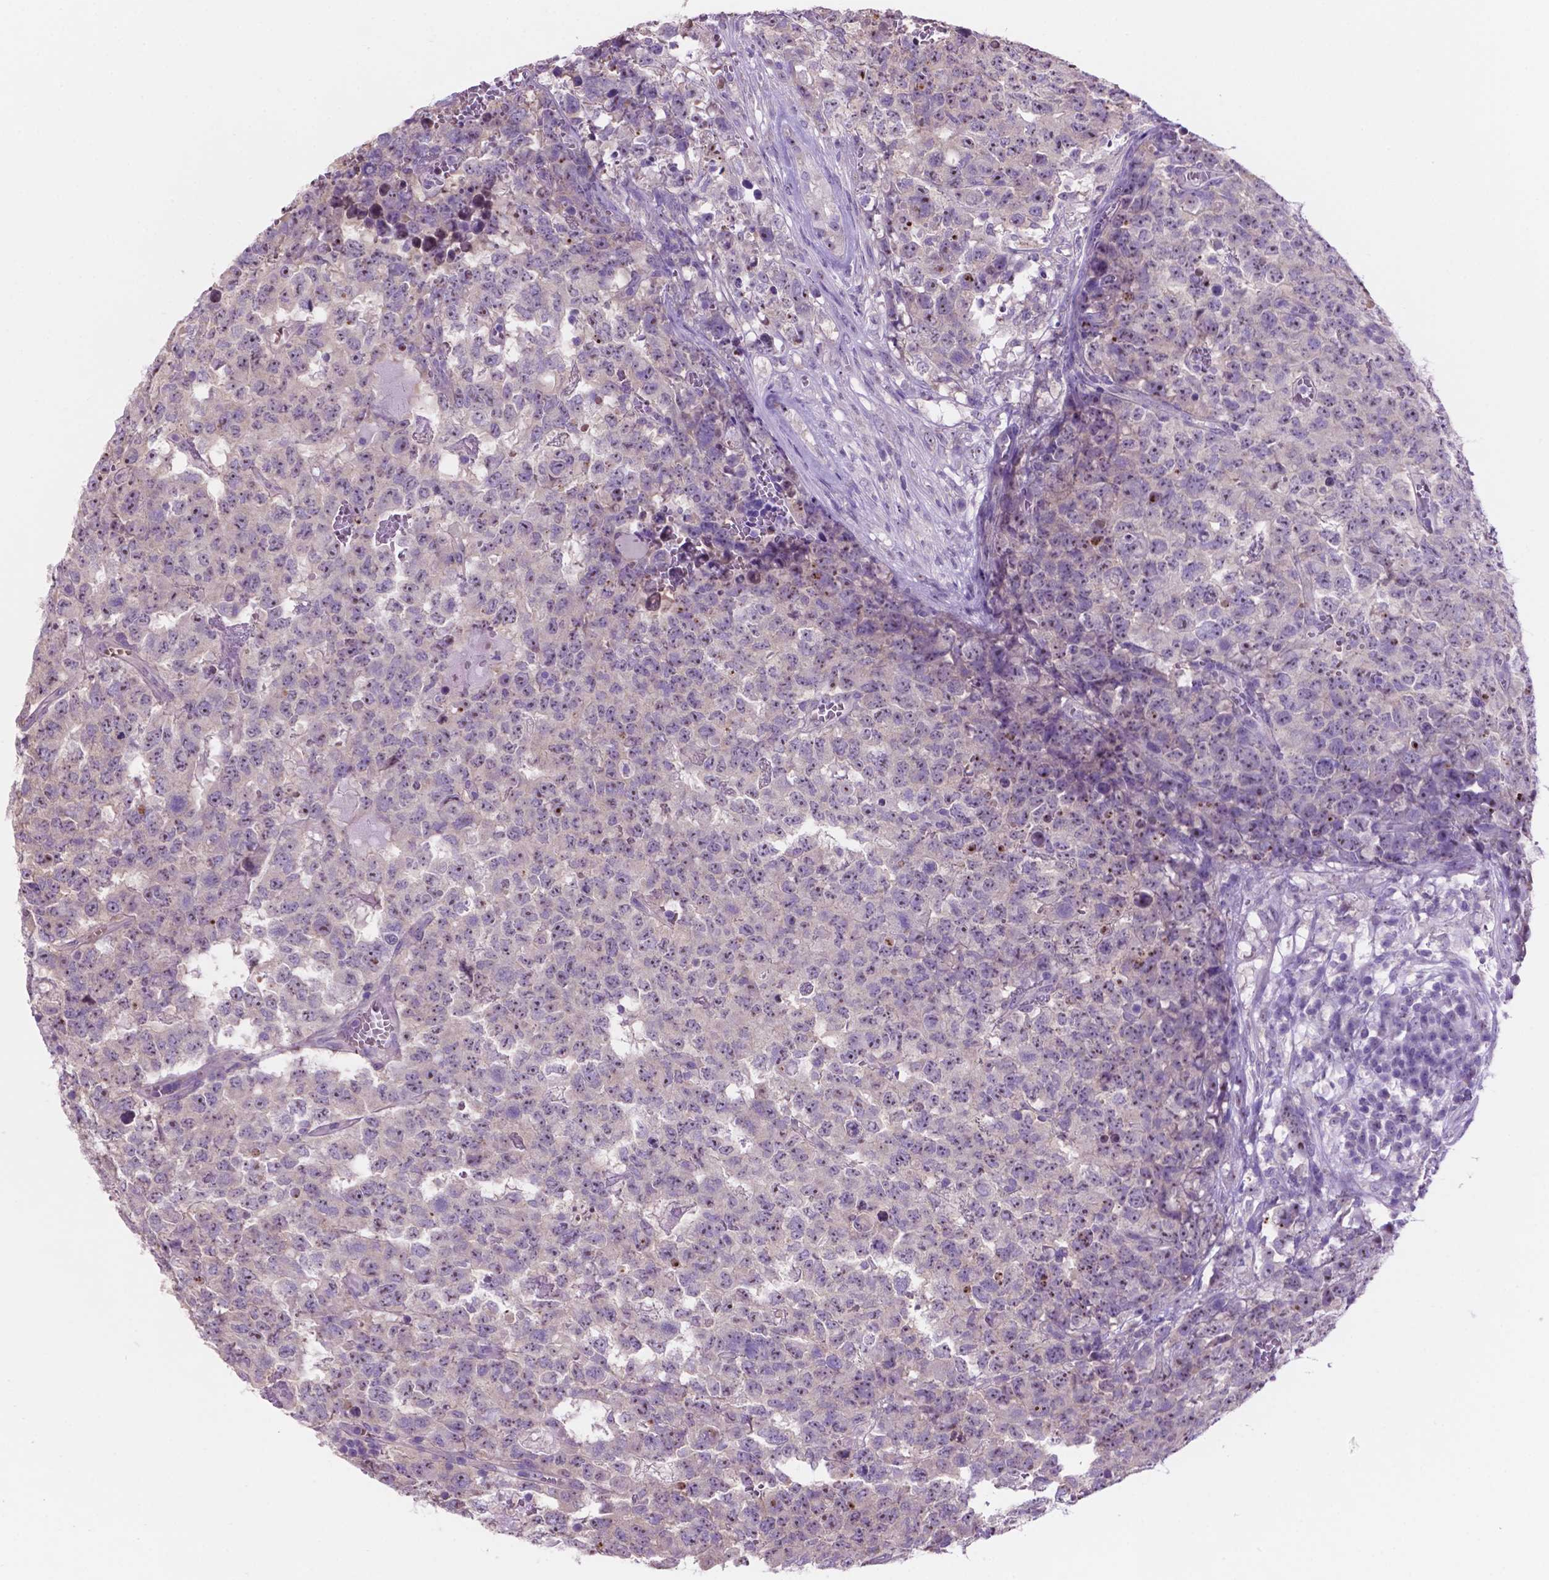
{"staining": {"intensity": "moderate", "quantity": "<25%", "location": "nuclear"}, "tissue": "testis cancer", "cell_type": "Tumor cells", "image_type": "cancer", "snomed": [{"axis": "morphology", "description": "Carcinoma, Embryonal, NOS"}, {"axis": "topography", "description": "Testis"}], "caption": "This photomicrograph displays immunohistochemistry staining of testis embryonal carcinoma, with low moderate nuclear expression in about <25% of tumor cells.", "gene": "SPDYA", "patient": {"sex": "male", "age": 23}}